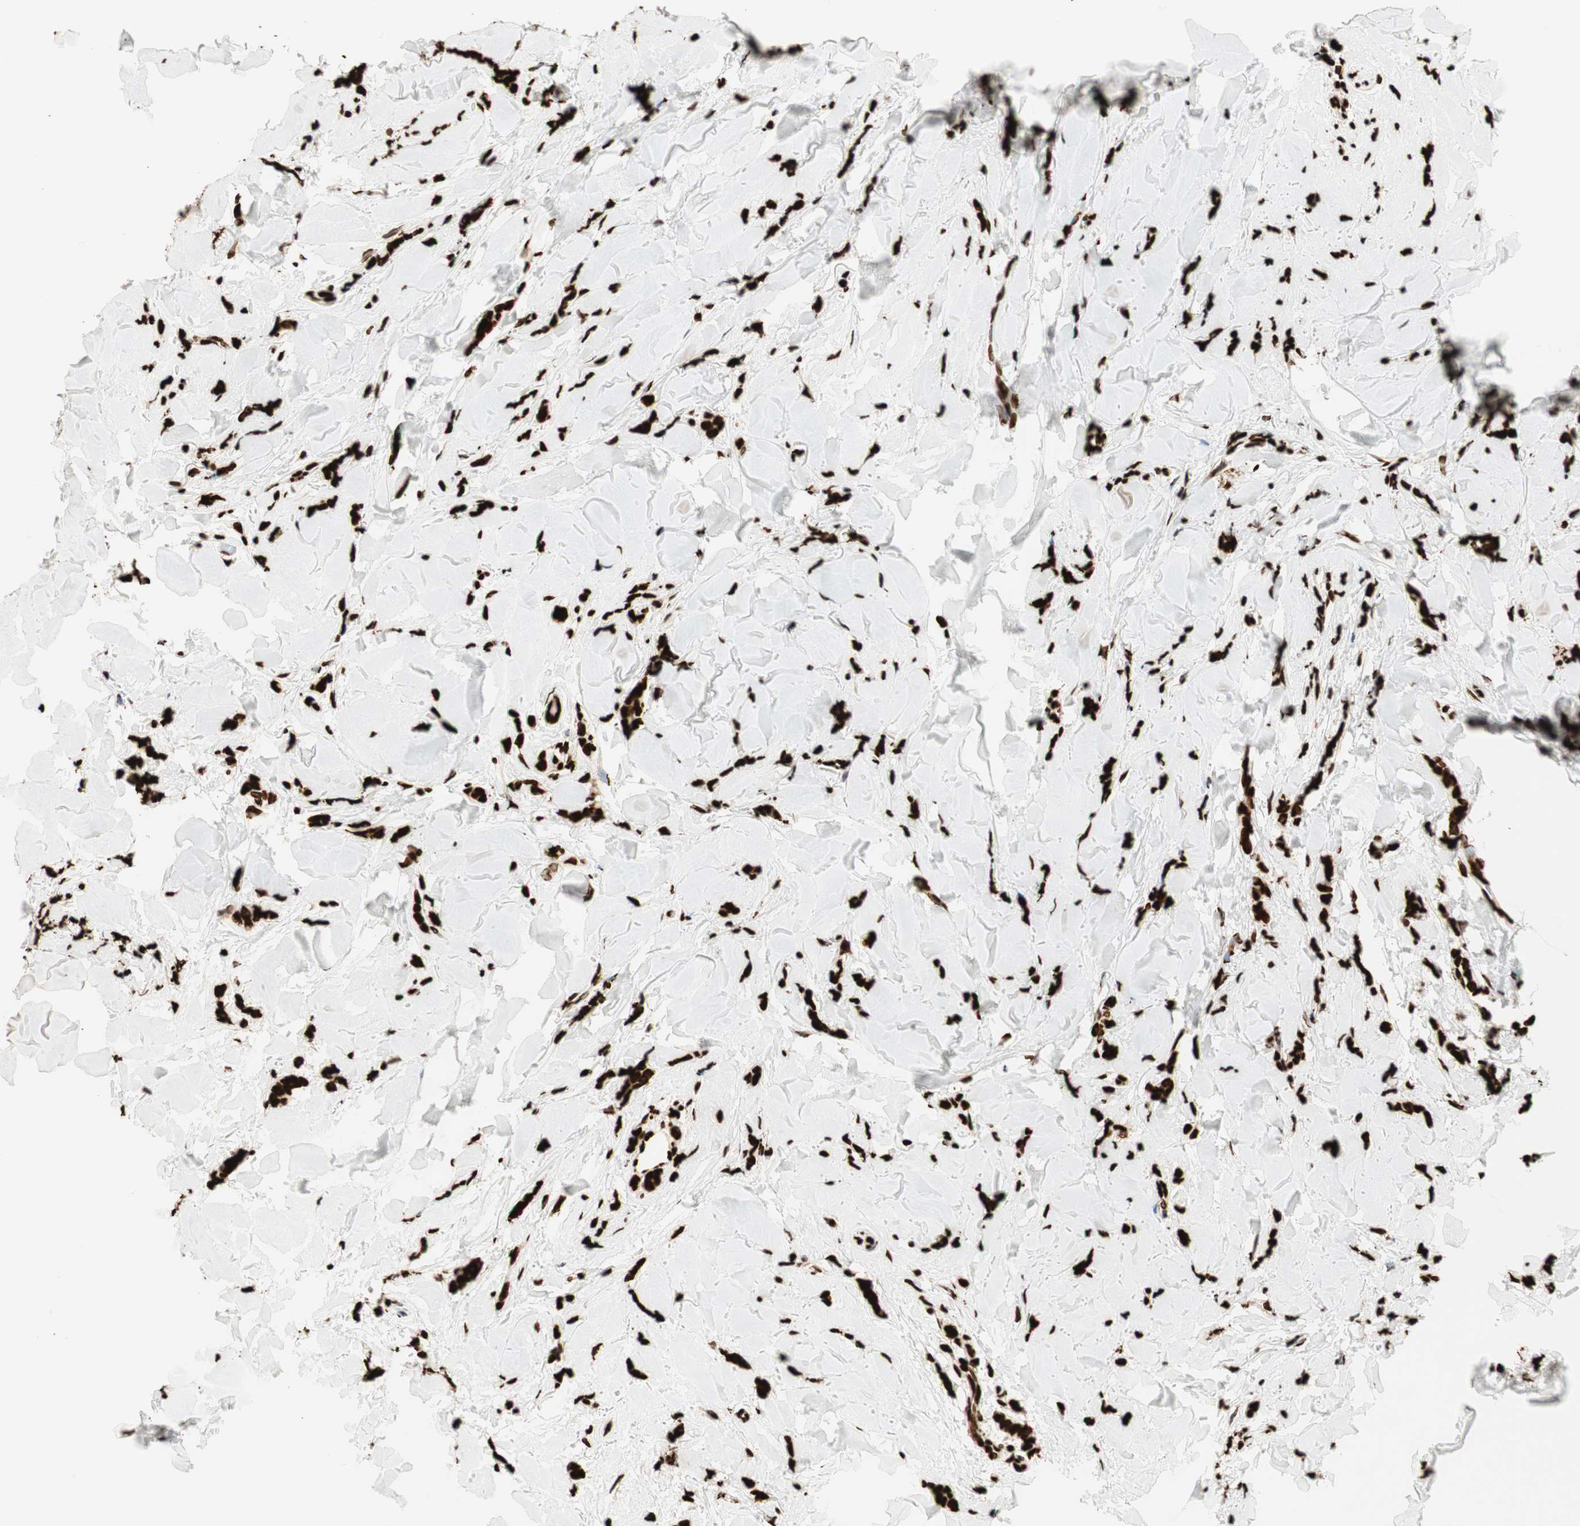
{"staining": {"intensity": "strong", "quantity": ">75%", "location": "cytoplasmic/membranous"}, "tissue": "breast cancer", "cell_type": "Tumor cells", "image_type": "cancer", "snomed": [{"axis": "morphology", "description": "Lobular carcinoma"}, {"axis": "topography", "description": "Skin"}, {"axis": "topography", "description": "Breast"}], "caption": "A high amount of strong cytoplasmic/membranous positivity is appreciated in about >75% of tumor cells in breast lobular carcinoma tissue.", "gene": "GLI2", "patient": {"sex": "female", "age": 46}}